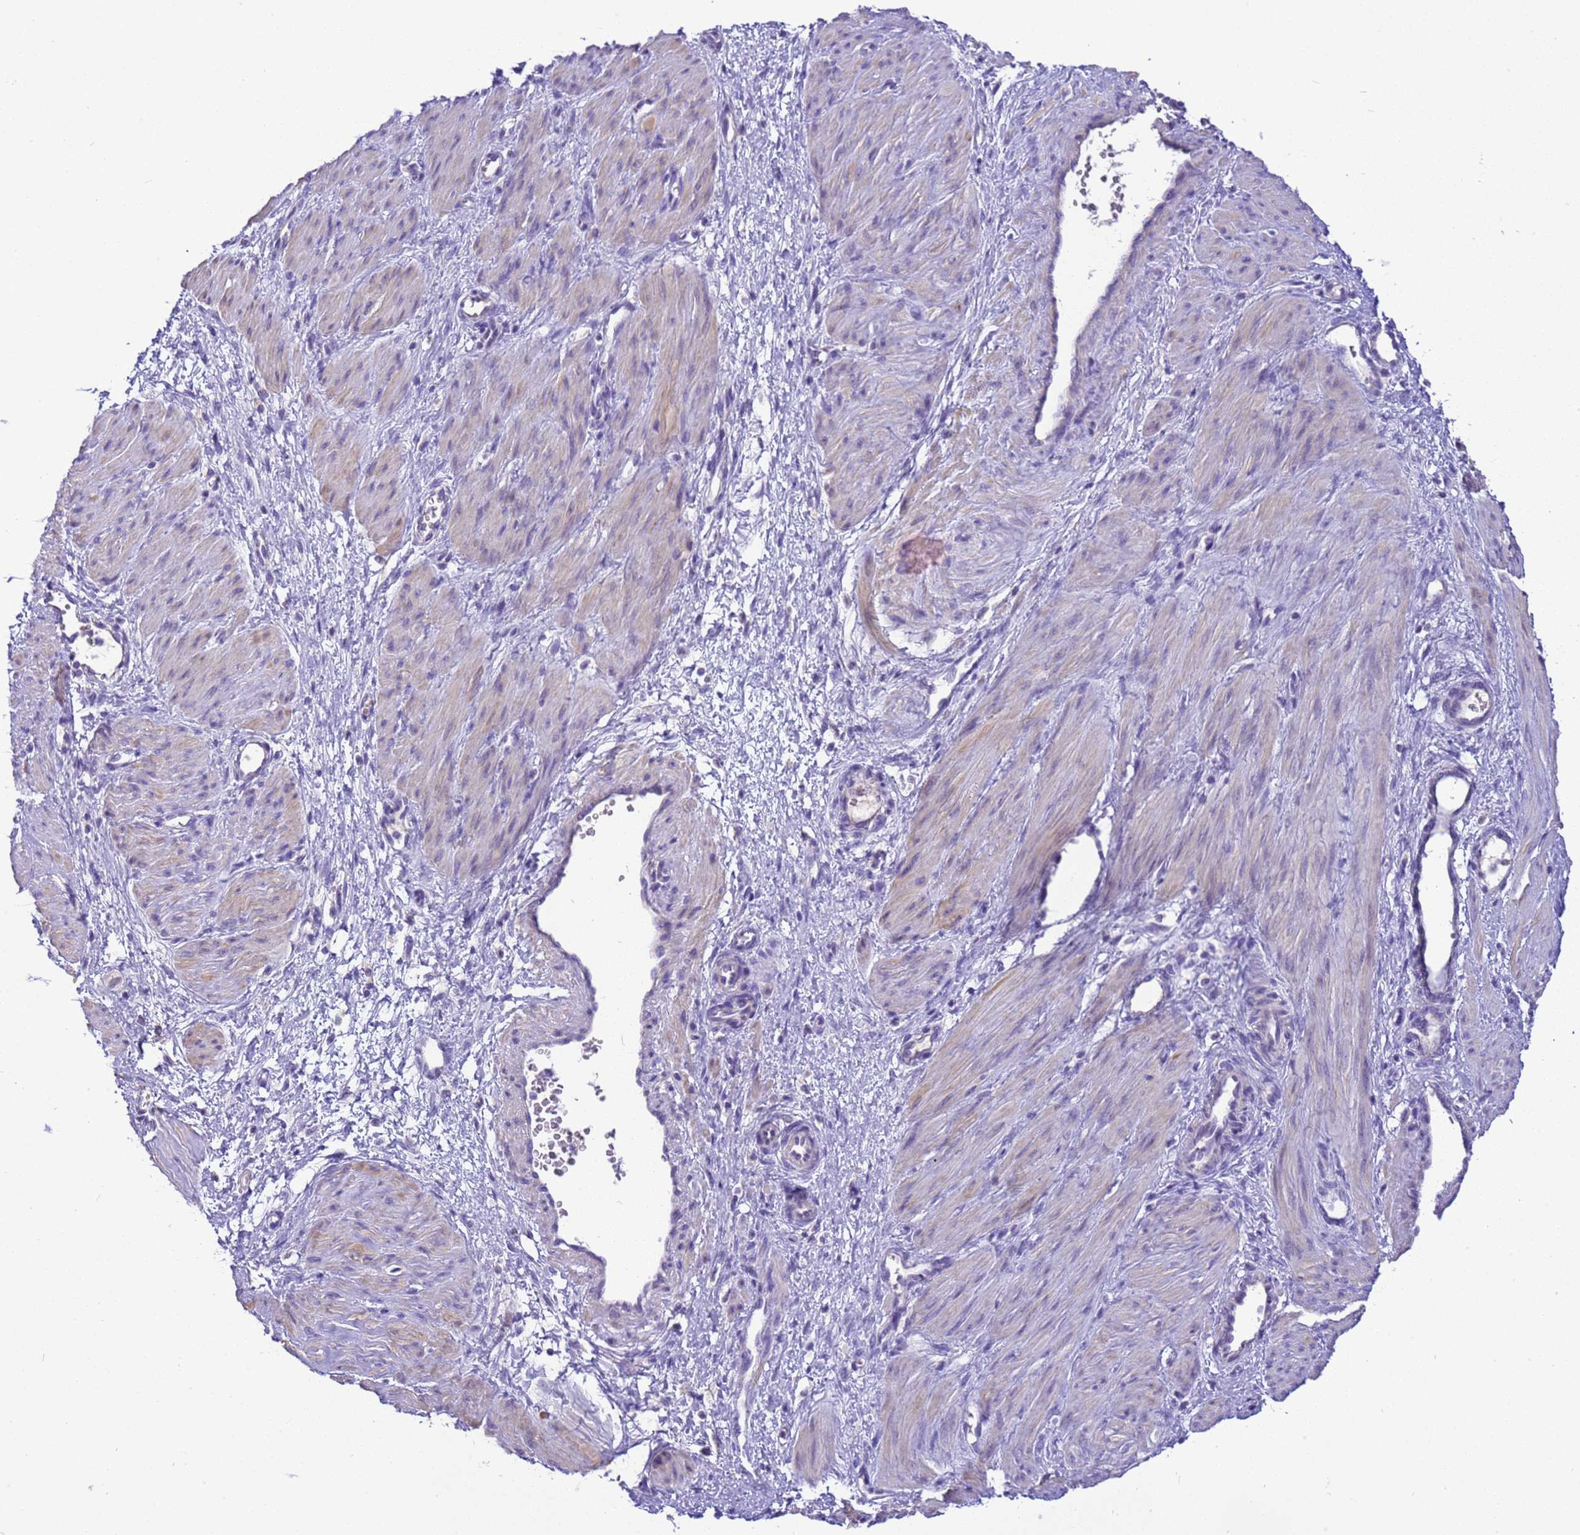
{"staining": {"intensity": "weak", "quantity": "25%-75%", "location": "cytoplasmic/membranous"}, "tissue": "smooth muscle", "cell_type": "Smooth muscle cells", "image_type": "normal", "snomed": [{"axis": "morphology", "description": "Normal tissue, NOS"}, {"axis": "topography", "description": "Endometrium"}], "caption": "This is a photomicrograph of immunohistochemistry (IHC) staining of normal smooth muscle, which shows weak staining in the cytoplasmic/membranous of smooth muscle cells.", "gene": "PIEZO2", "patient": {"sex": "female", "age": 33}}